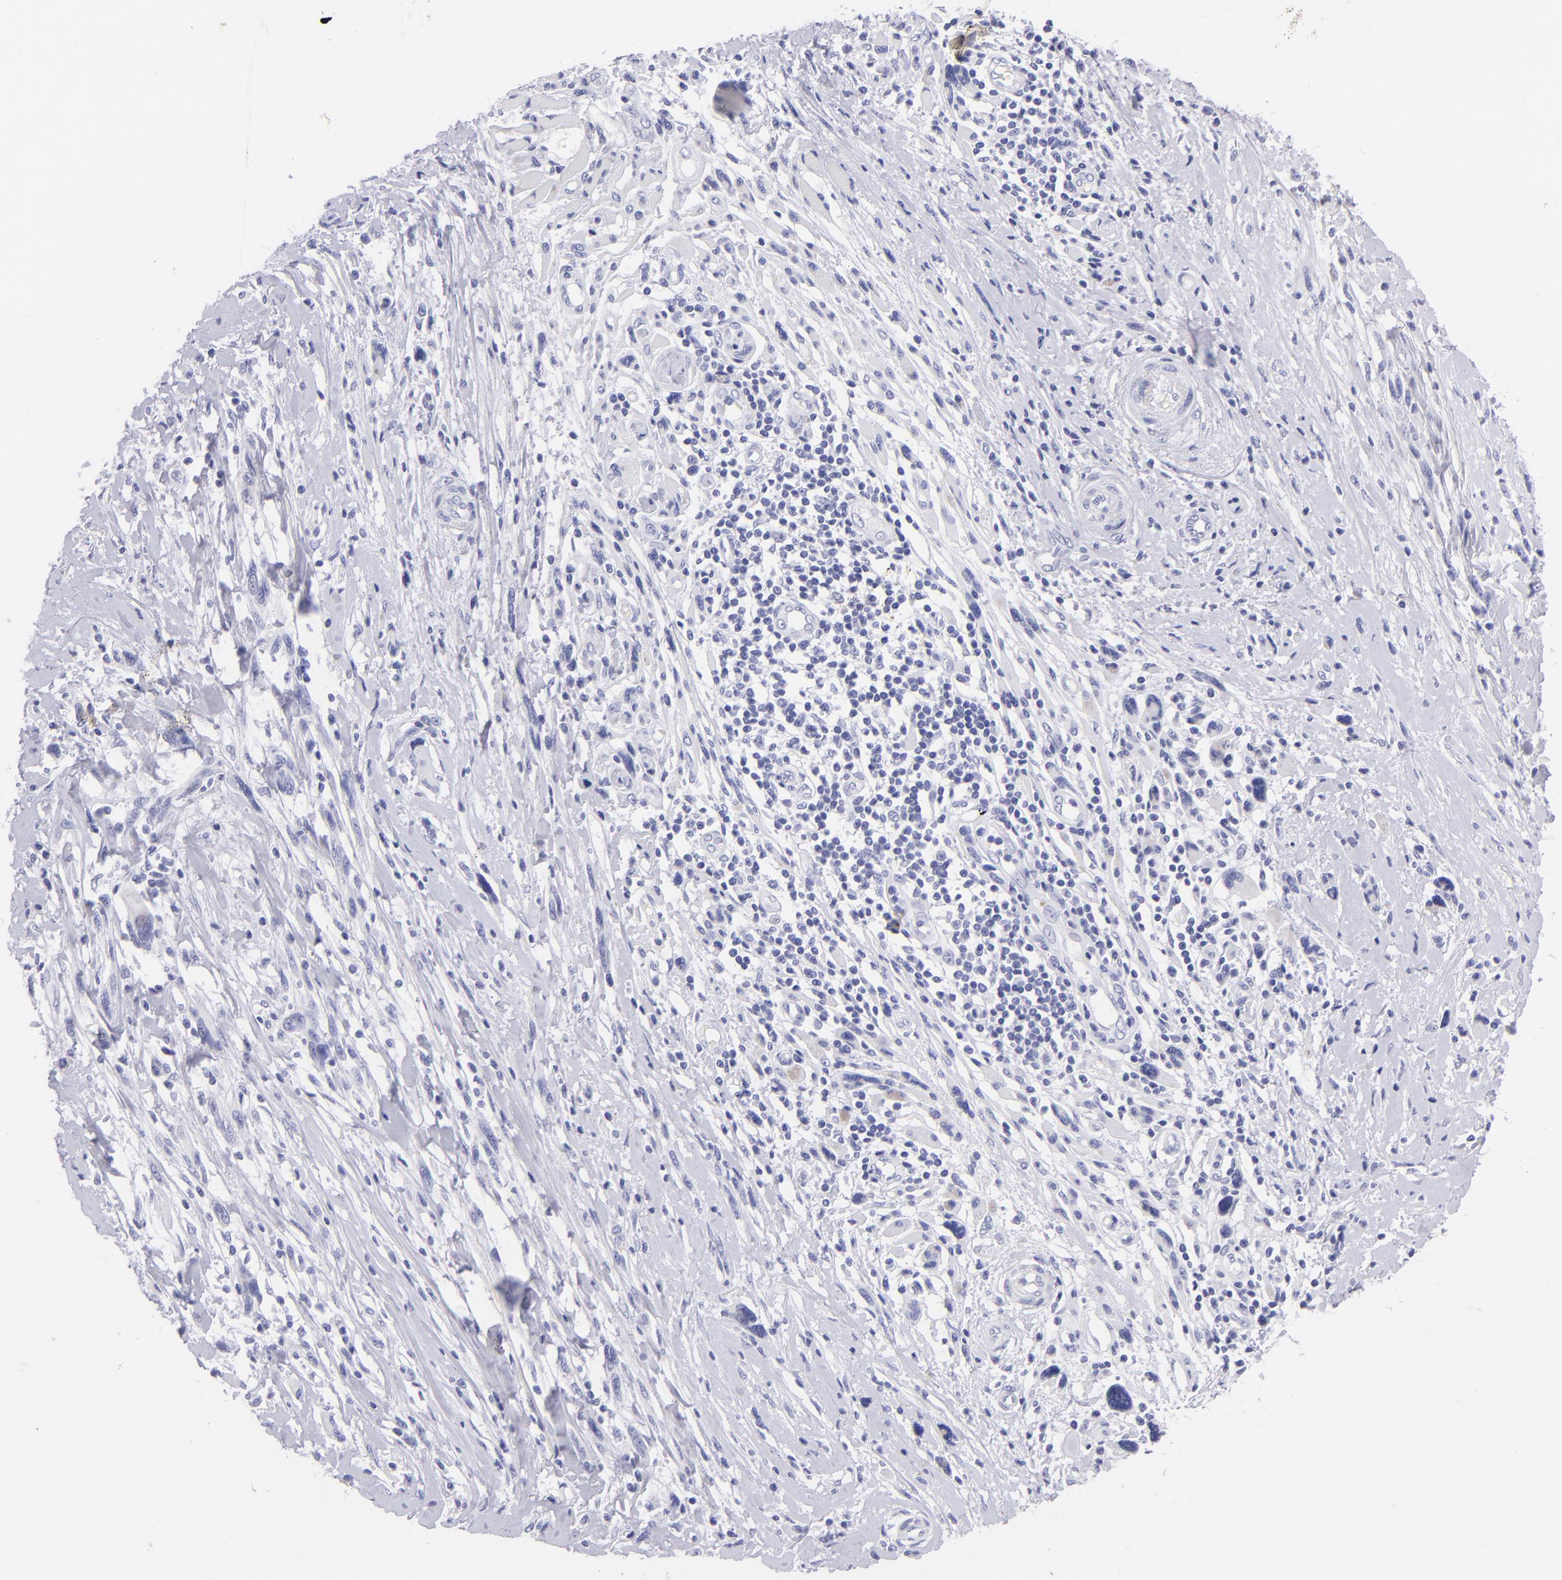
{"staining": {"intensity": "negative", "quantity": "none", "location": "none"}, "tissue": "melanoma", "cell_type": "Tumor cells", "image_type": "cancer", "snomed": [{"axis": "morphology", "description": "Malignant melanoma, NOS"}, {"axis": "topography", "description": "Skin"}], "caption": "A high-resolution micrograph shows IHC staining of melanoma, which exhibits no significant staining in tumor cells. (Immunohistochemistry, brightfield microscopy, high magnification).", "gene": "PIP", "patient": {"sex": "male", "age": 91}}